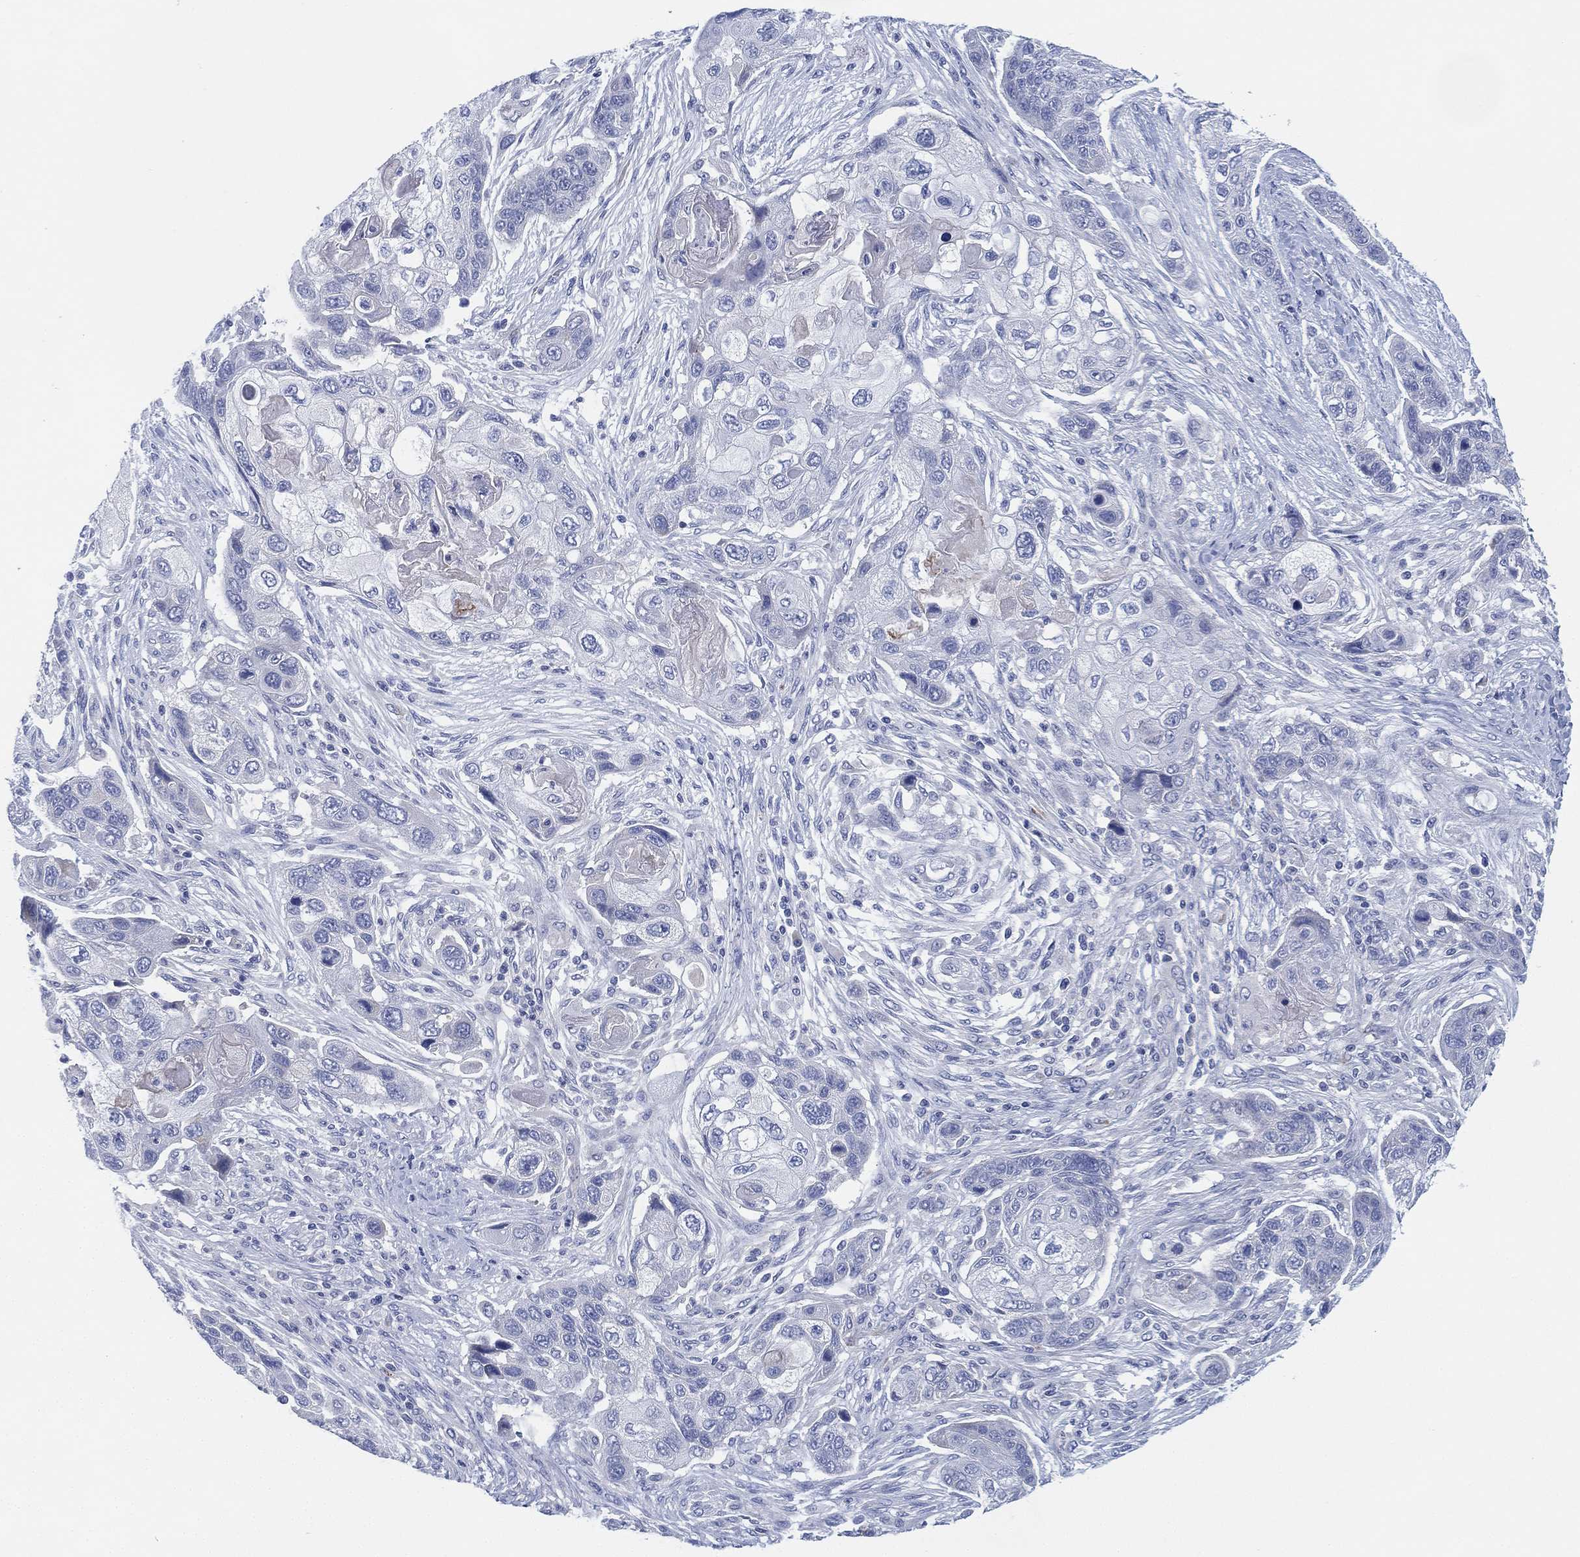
{"staining": {"intensity": "negative", "quantity": "none", "location": "none"}, "tissue": "lung cancer", "cell_type": "Tumor cells", "image_type": "cancer", "snomed": [{"axis": "morphology", "description": "Squamous cell carcinoma, NOS"}, {"axis": "topography", "description": "Lung"}], "caption": "Lung squamous cell carcinoma was stained to show a protein in brown. There is no significant staining in tumor cells.", "gene": "ADAD2", "patient": {"sex": "male", "age": 69}}